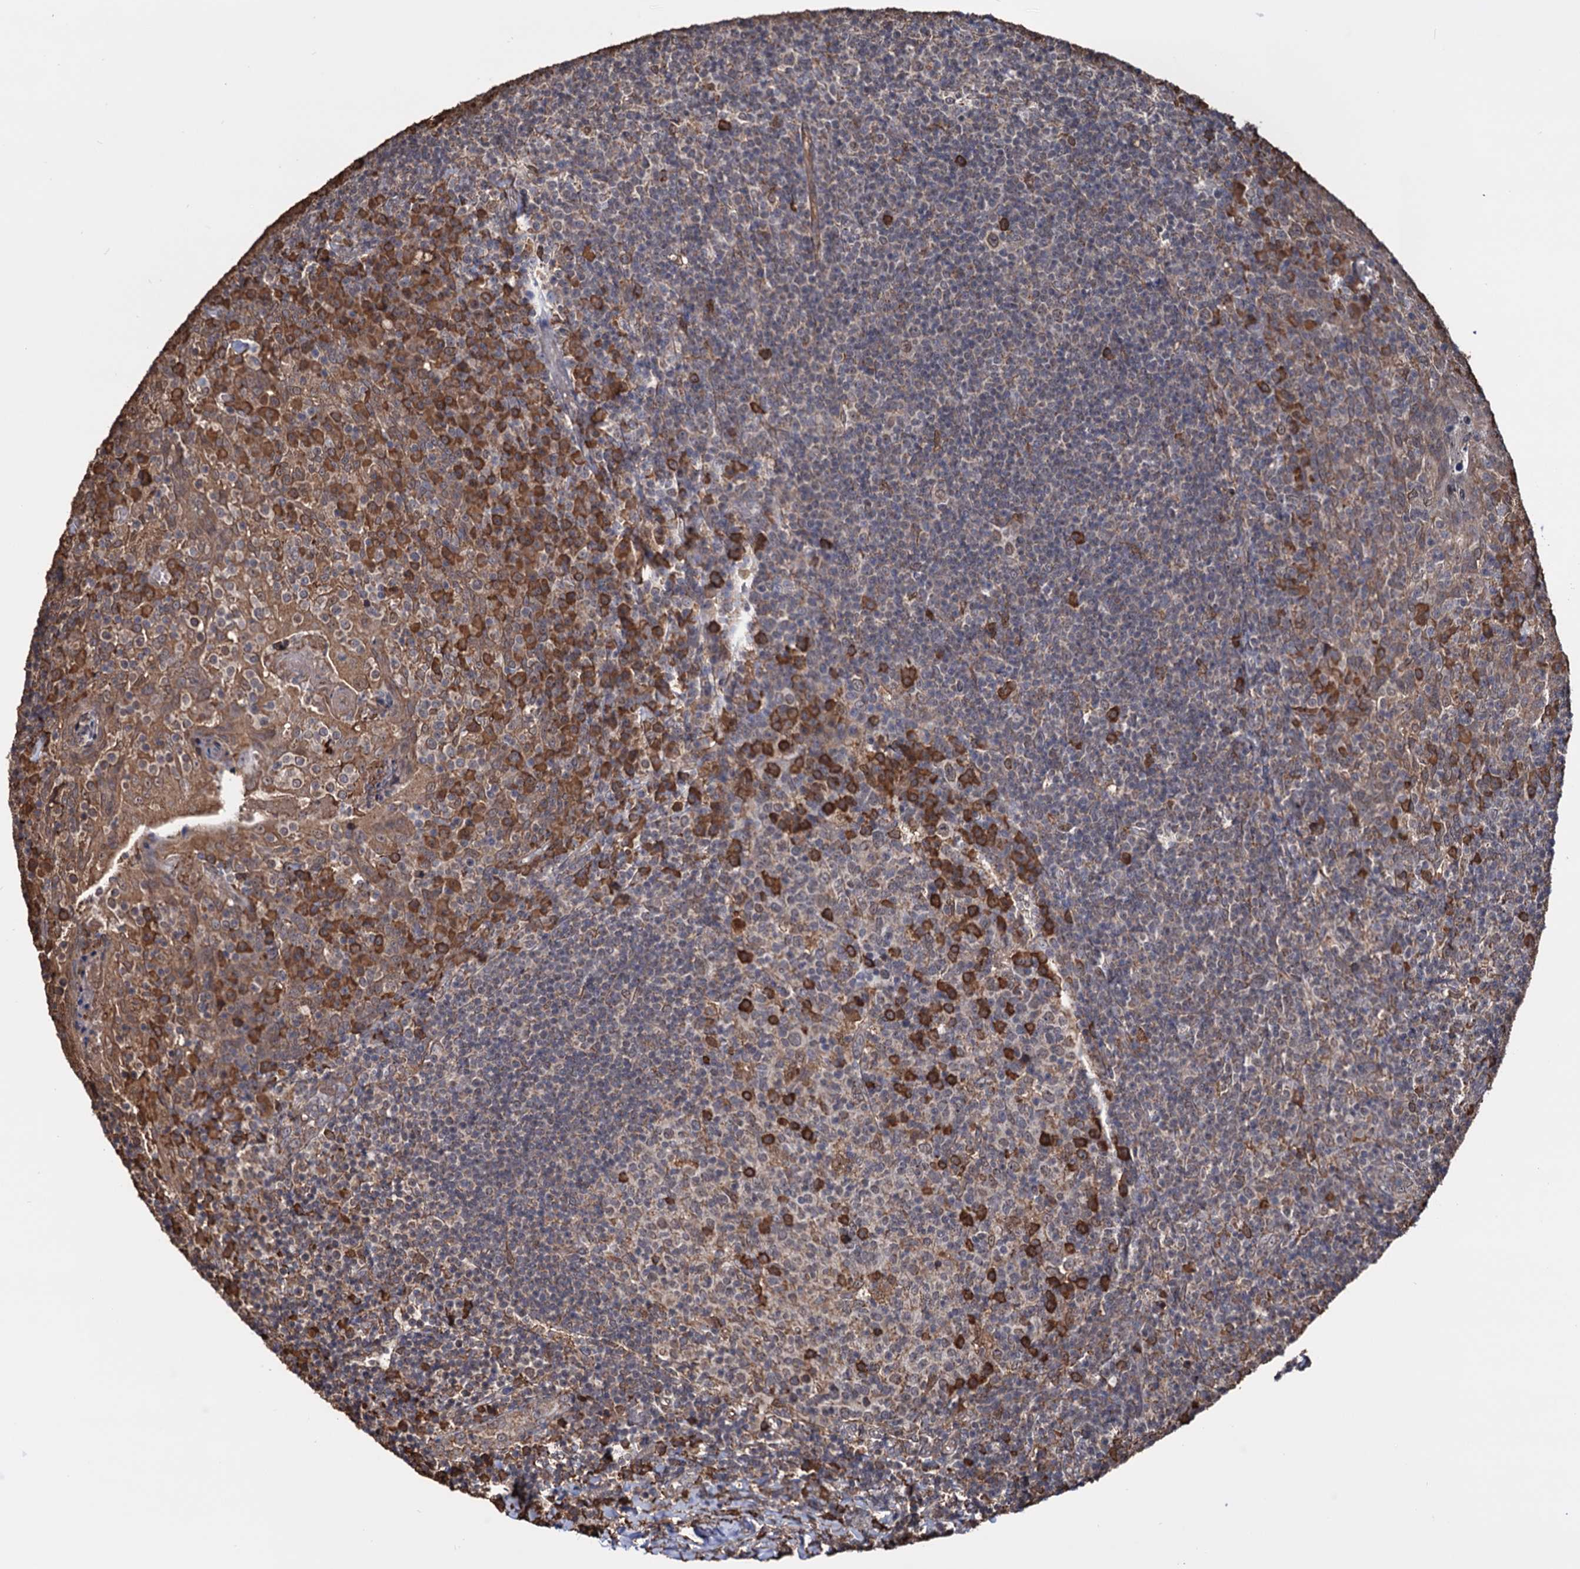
{"staining": {"intensity": "strong", "quantity": "<25%", "location": "cytoplasmic/membranous"}, "tissue": "tonsil", "cell_type": "Germinal center cells", "image_type": "normal", "snomed": [{"axis": "morphology", "description": "Normal tissue, NOS"}, {"axis": "topography", "description": "Tonsil"}], "caption": "An IHC image of normal tissue is shown. Protein staining in brown shows strong cytoplasmic/membranous positivity in tonsil within germinal center cells. (DAB (3,3'-diaminobenzidine) IHC with brightfield microscopy, high magnification).", "gene": "TBC1D12", "patient": {"sex": "female", "age": 10}}